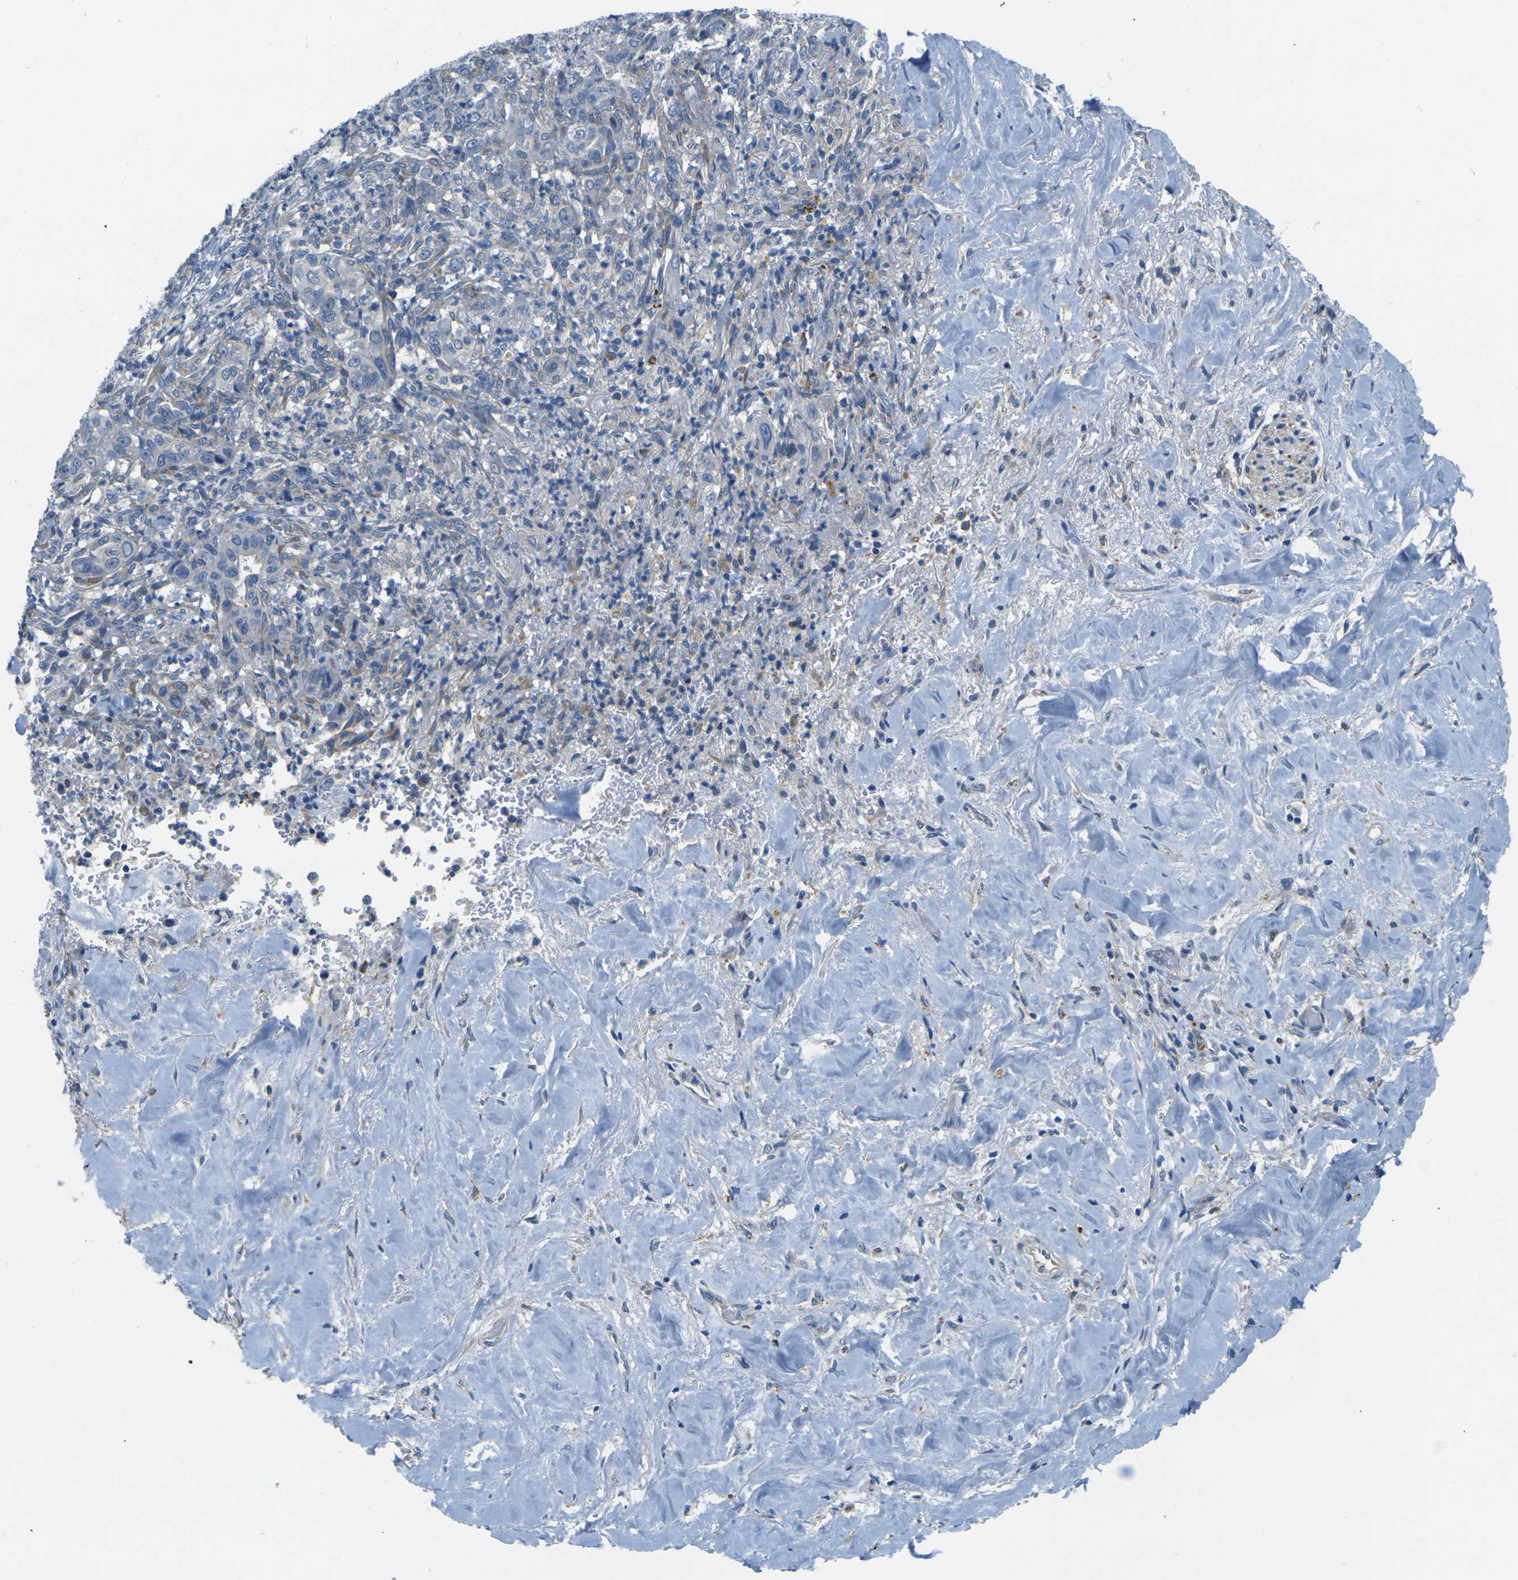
{"staining": {"intensity": "negative", "quantity": "none", "location": "none"}, "tissue": "liver cancer", "cell_type": "Tumor cells", "image_type": "cancer", "snomed": [{"axis": "morphology", "description": "Cholangiocarcinoma"}, {"axis": "topography", "description": "Liver"}], "caption": "This is an IHC micrograph of cholangiocarcinoma (liver). There is no staining in tumor cells.", "gene": "CYP2C8", "patient": {"sex": "female", "age": 67}}